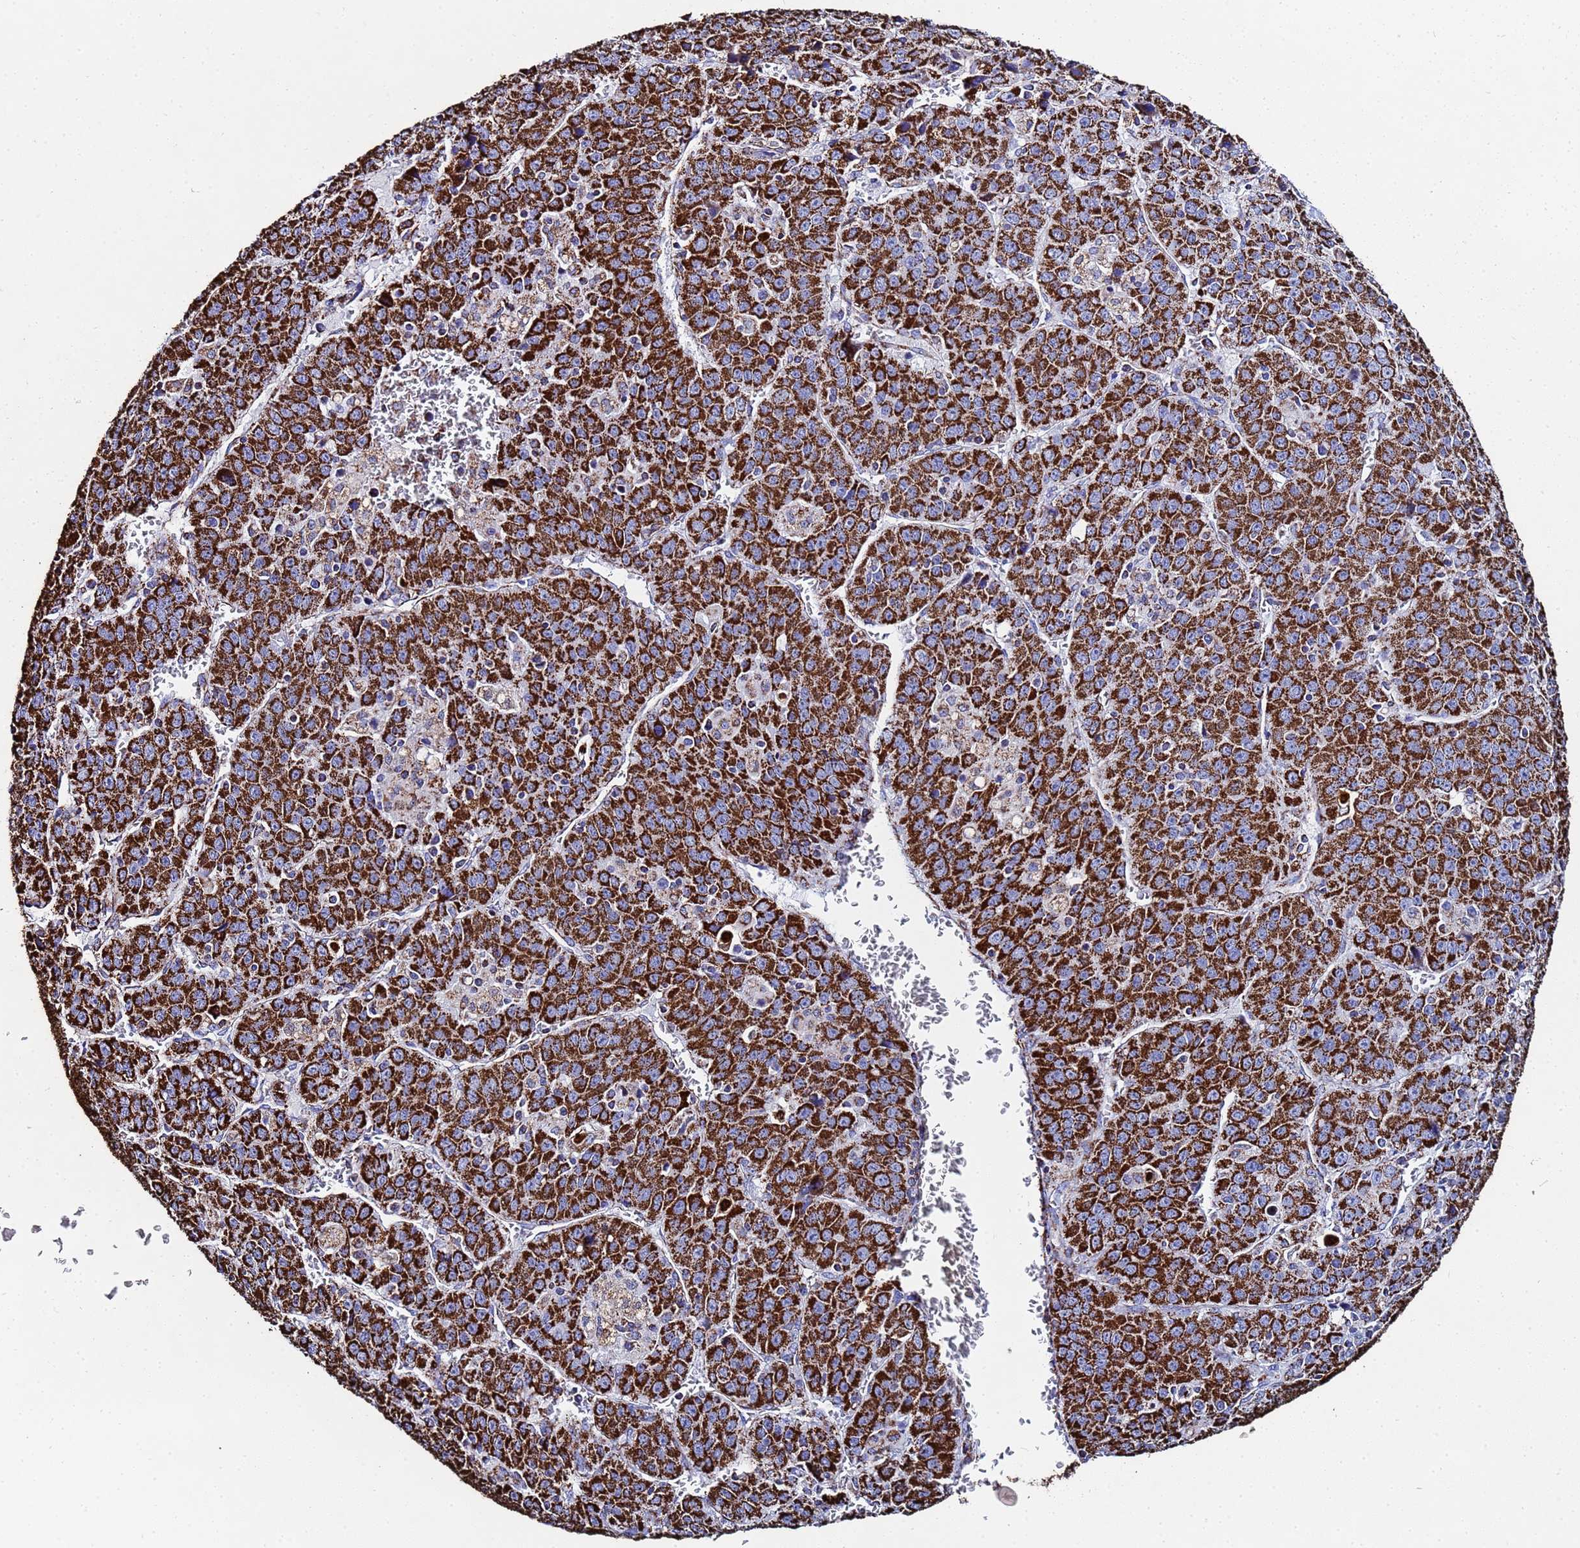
{"staining": {"intensity": "strong", "quantity": ">75%", "location": "cytoplasmic/membranous"}, "tissue": "liver cancer", "cell_type": "Tumor cells", "image_type": "cancer", "snomed": [{"axis": "morphology", "description": "Carcinoma, Hepatocellular, NOS"}, {"axis": "topography", "description": "Liver"}], "caption": "Tumor cells reveal strong cytoplasmic/membranous positivity in approximately >75% of cells in liver hepatocellular carcinoma. (Brightfield microscopy of DAB IHC at high magnification).", "gene": "GLUD1", "patient": {"sex": "female", "age": 53}}